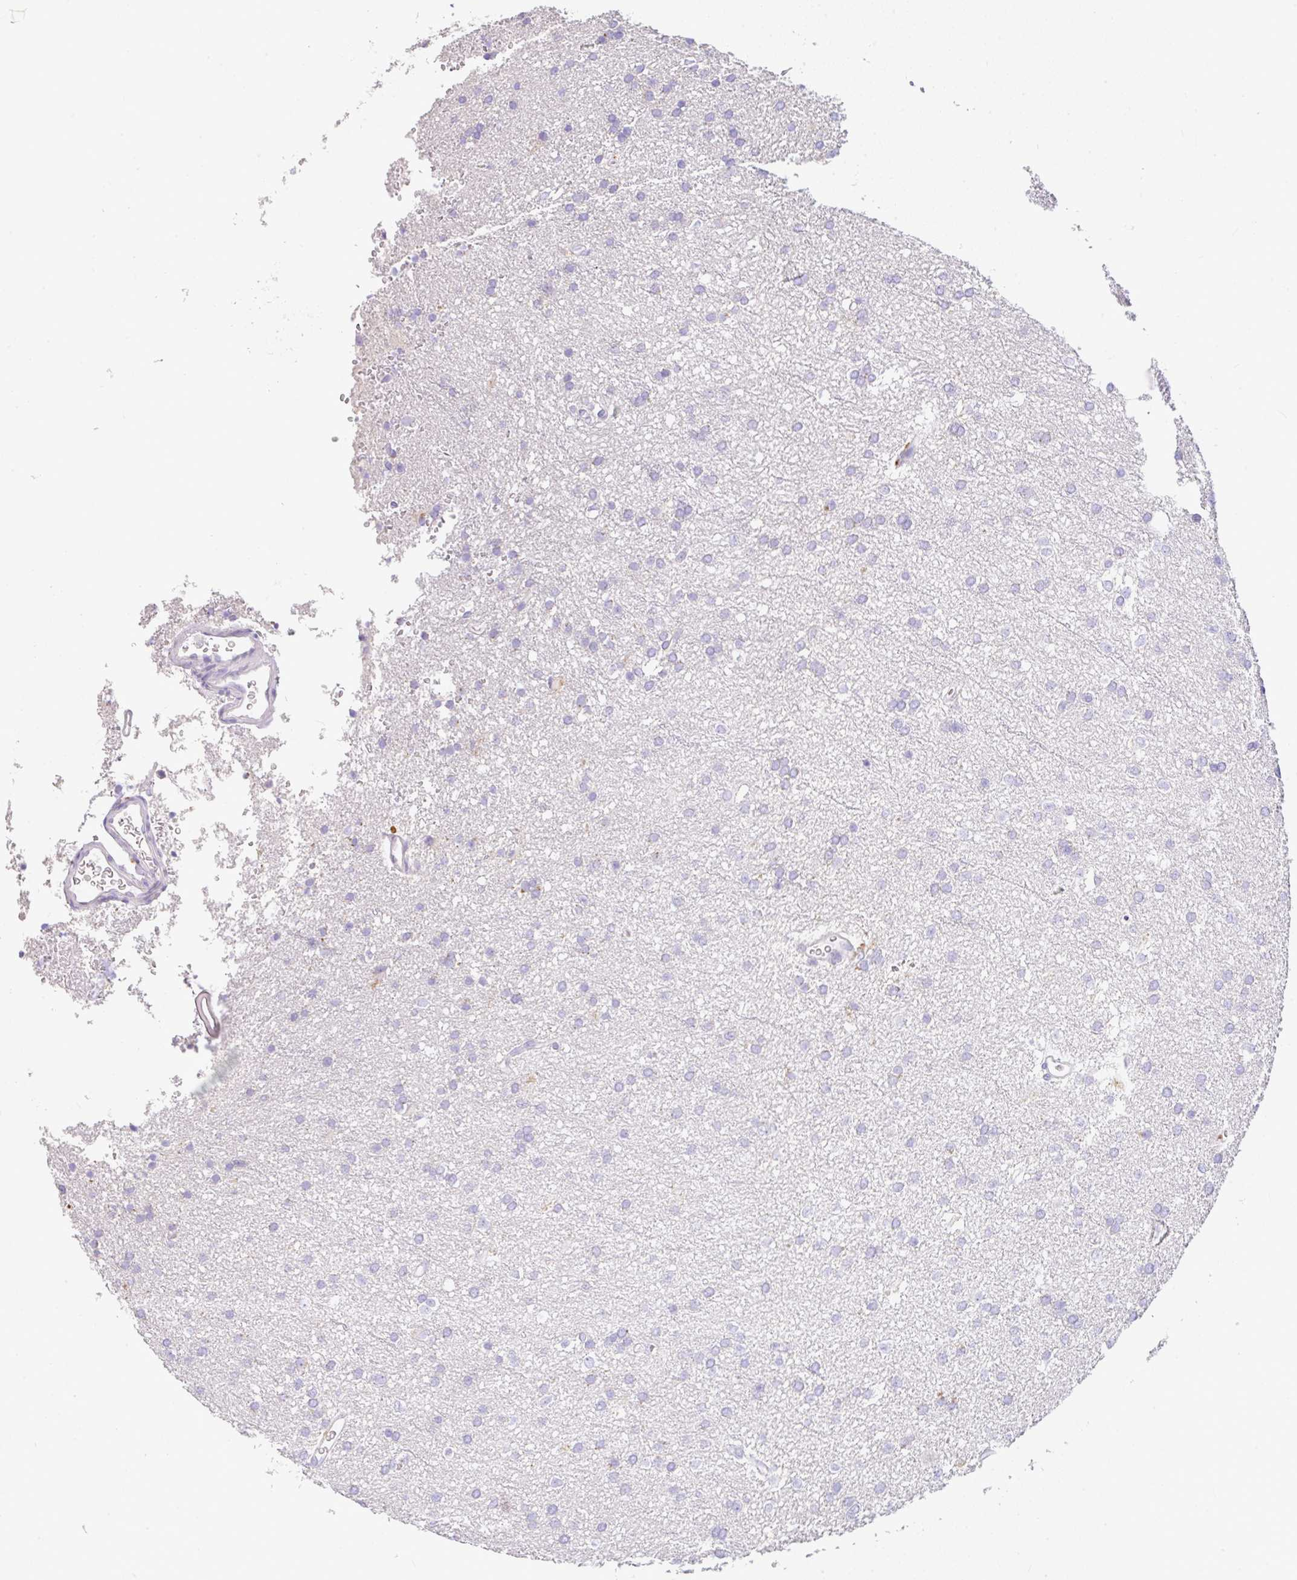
{"staining": {"intensity": "negative", "quantity": "none", "location": "none"}, "tissue": "glioma", "cell_type": "Tumor cells", "image_type": "cancer", "snomed": [{"axis": "morphology", "description": "Glioma, malignant, Low grade"}, {"axis": "topography", "description": "Brain"}], "caption": "Immunohistochemical staining of low-grade glioma (malignant) reveals no significant expression in tumor cells.", "gene": "EPN3", "patient": {"sex": "female", "age": 33}}